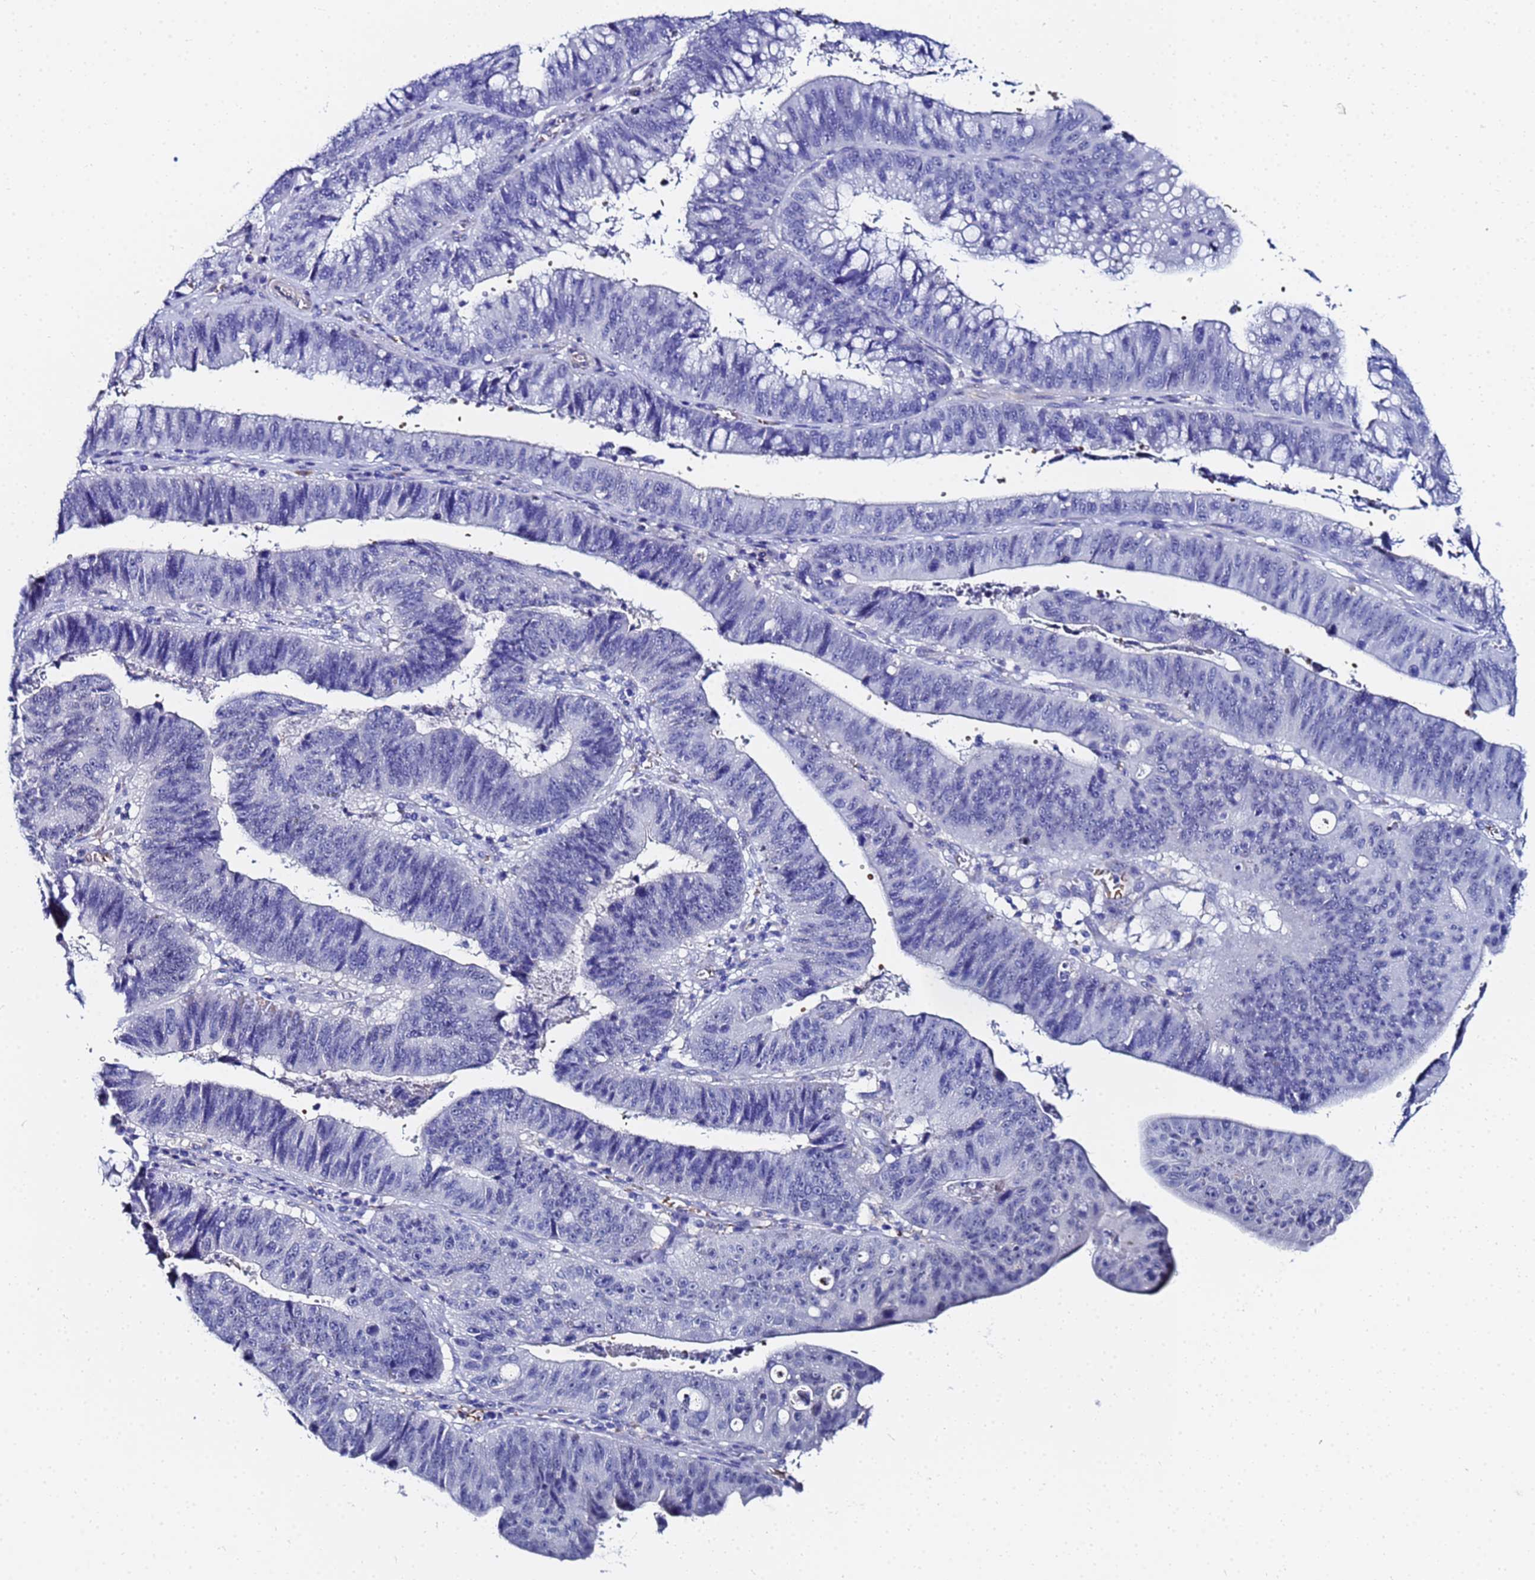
{"staining": {"intensity": "negative", "quantity": "none", "location": "none"}, "tissue": "stomach cancer", "cell_type": "Tumor cells", "image_type": "cancer", "snomed": [{"axis": "morphology", "description": "Adenocarcinoma, NOS"}, {"axis": "topography", "description": "Stomach"}], "caption": "Human stomach adenocarcinoma stained for a protein using immunohistochemistry (IHC) reveals no staining in tumor cells.", "gene": "ZNF26", "patient": {"sex": "male", "age": 59}}